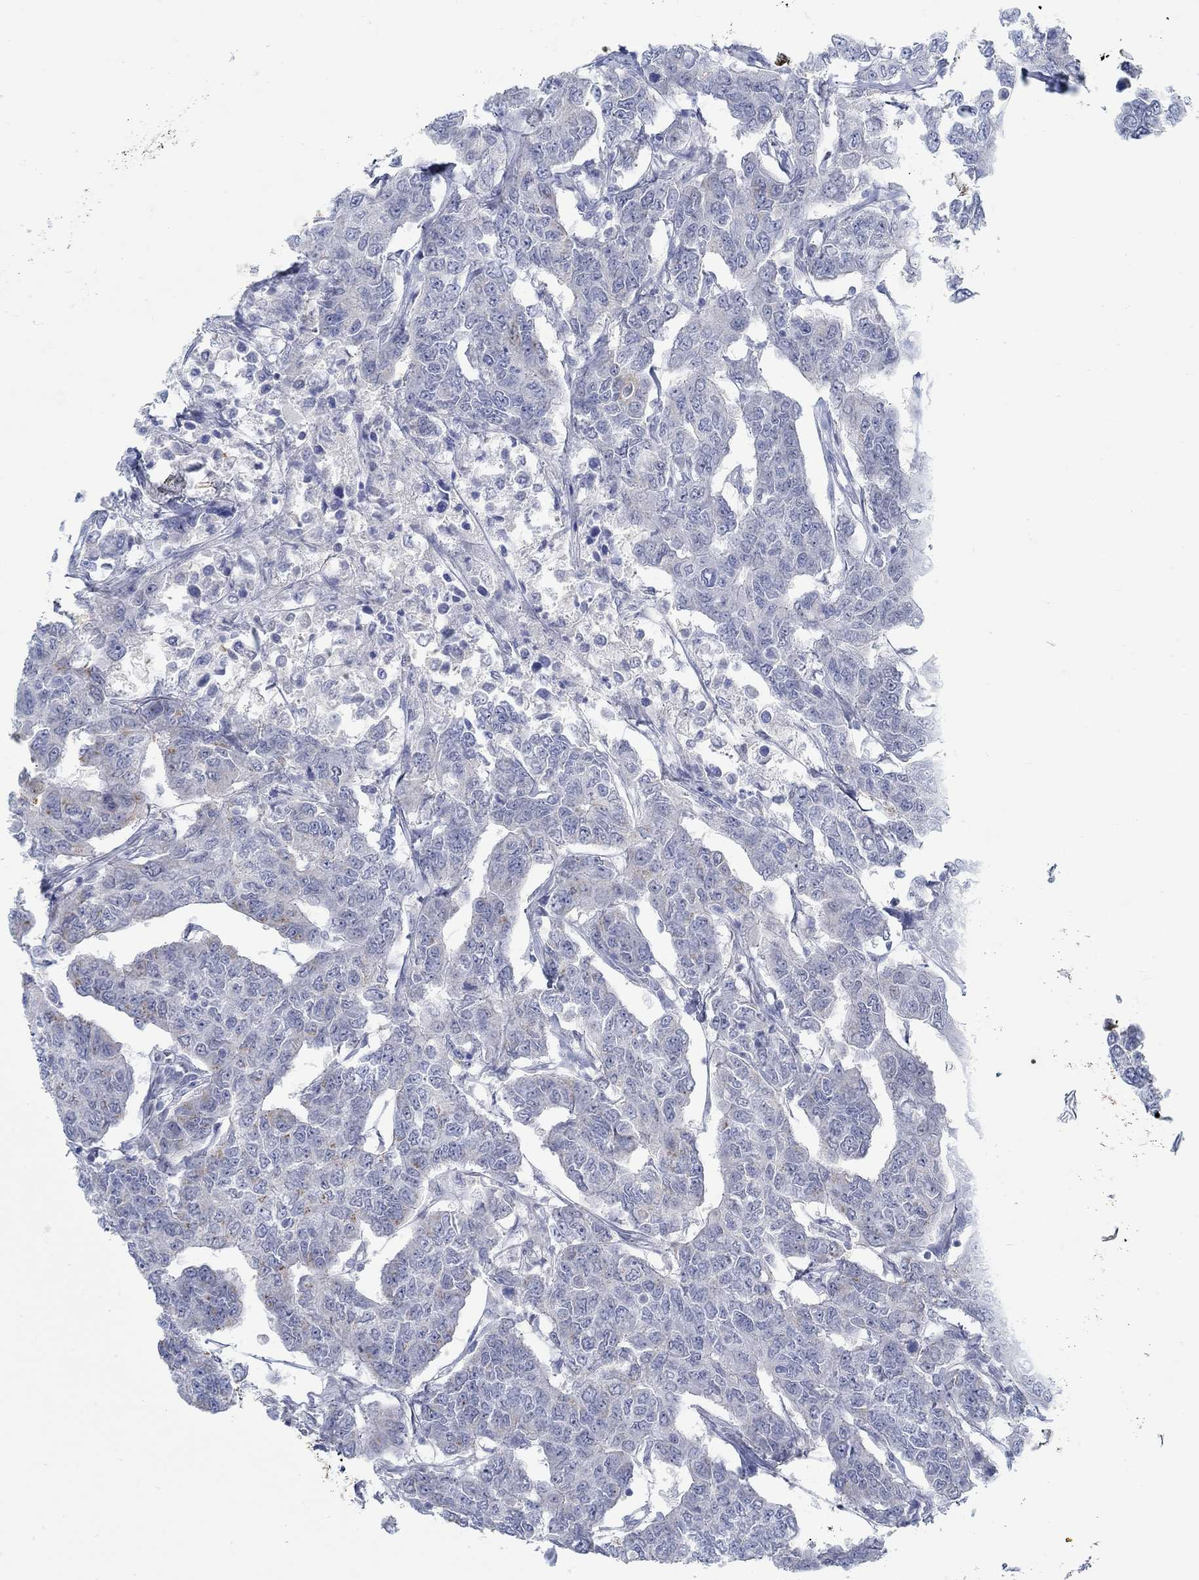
{"staining": {"intensity": "negative", "quantity": "none", "location": "none"}, "tissue": "breast cancer", "cell_type": "Tumor cells", "image_type": "cancer", "snomed": [{"axis": "morphology", "description": "Duct carcinoma"}, {"axis": "topography", "description": "Breast"}], "caption": "IHC micrograph of neoplastic tissue: human breast cancer (intraductal carcinoma) stained with DAB (3,3'-diaminobenzidine) displays no significant protein positivity in tumor cells.", "gene": "TEKT4", "patient": {"sex": "female", "age": 88}}